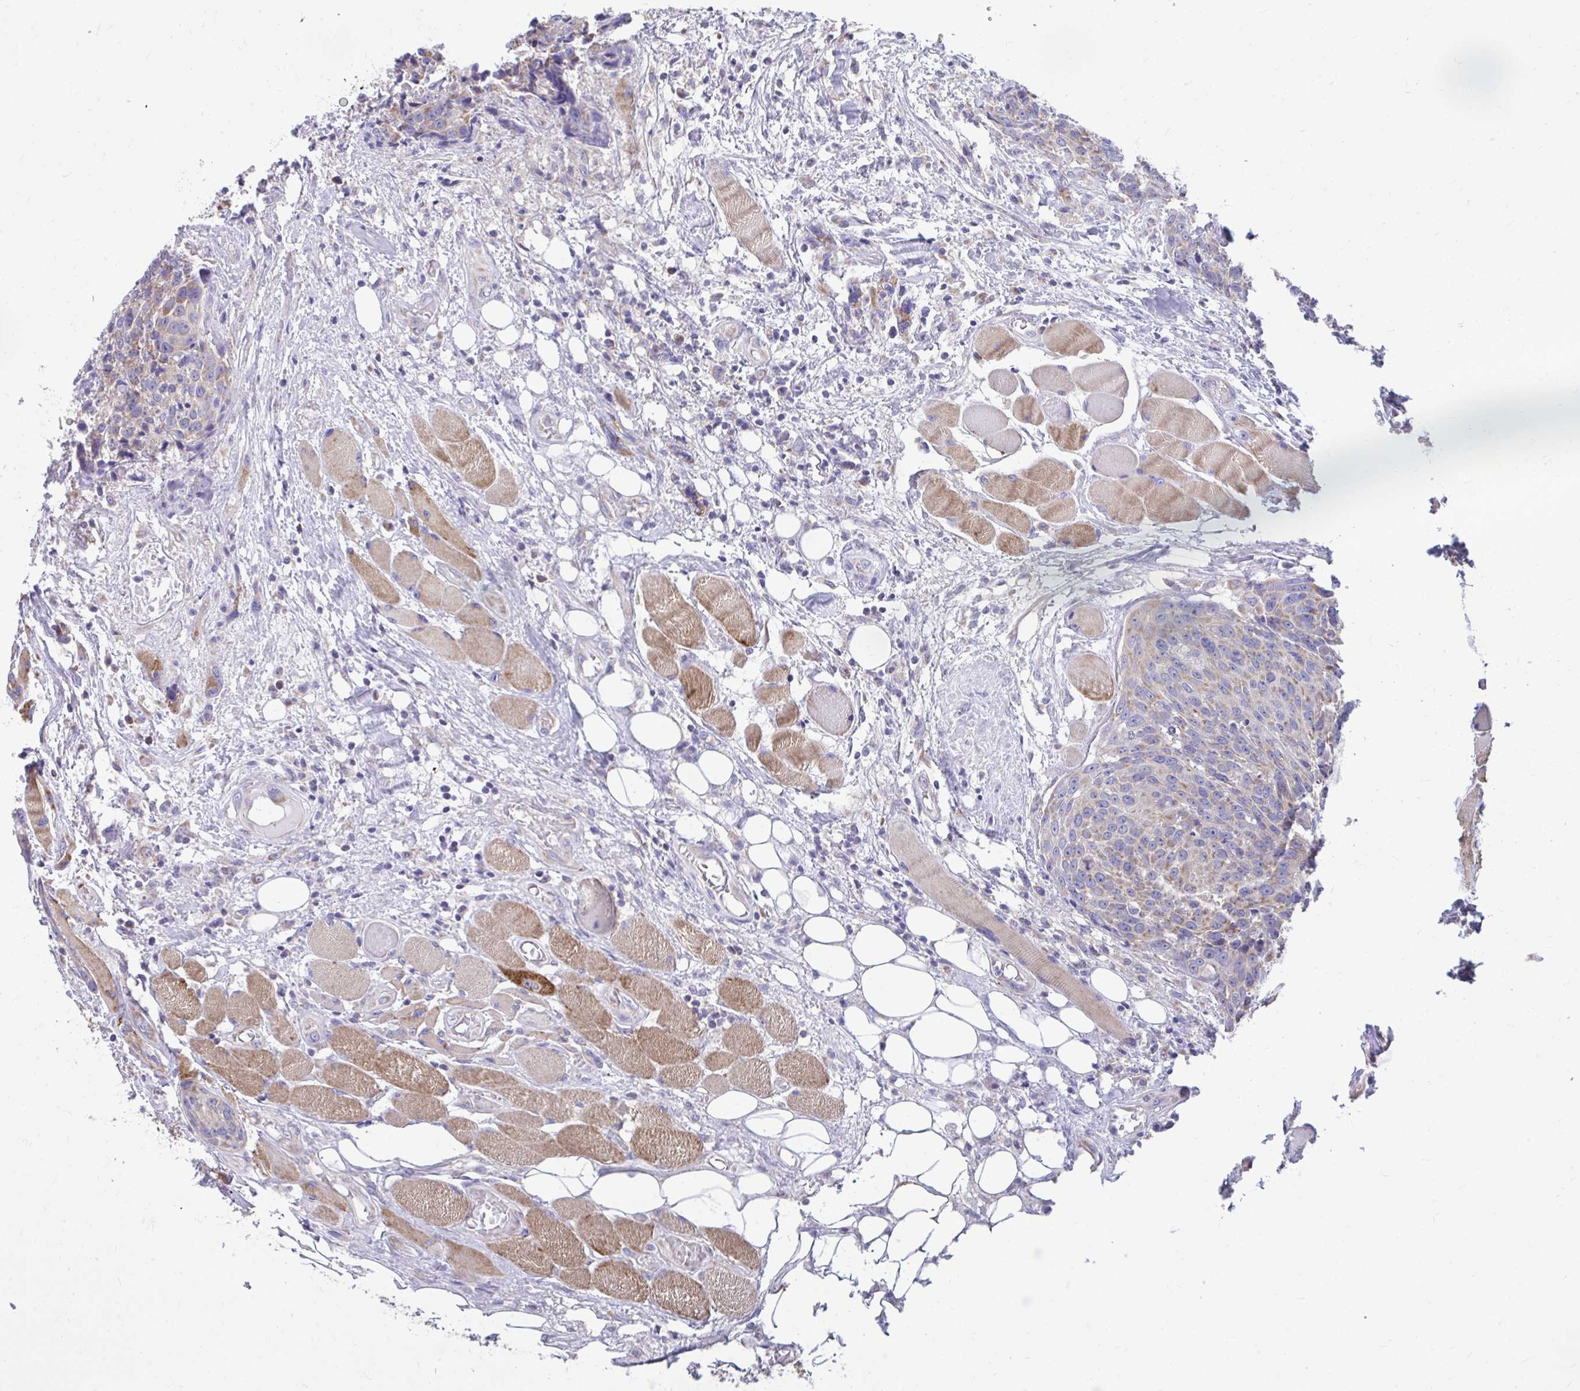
{"staining": {"intensity": "weak", "quantity": "25%-75%", "location": "cytoplasmic/membranous"}, "tissue": "head and neck cancer", "cell_type": "Tumor cells", "image_type": "cancer", "snomed": [{"axis": "morphology", "description": "Squamous cell carcinoma, NOS"}, {"axis": "topography", "description": "Oral tissue"}, {"axis": "topography", "description": "Head-Neck"}], "caption": "Immunohistochemical staining of human head and neck cancer reveals low levels of weak cytoplasmic/membranous staining in about 25%-75% of tumor cells. The staining is performed using DAB (3,3'-diaminobenzidine) brown chromogen to label protein expression. The nuclei are counter-stained blue using hematoxylin.", "gene": "LINGO4", "patient": {"sex": "male", "age": 64}}